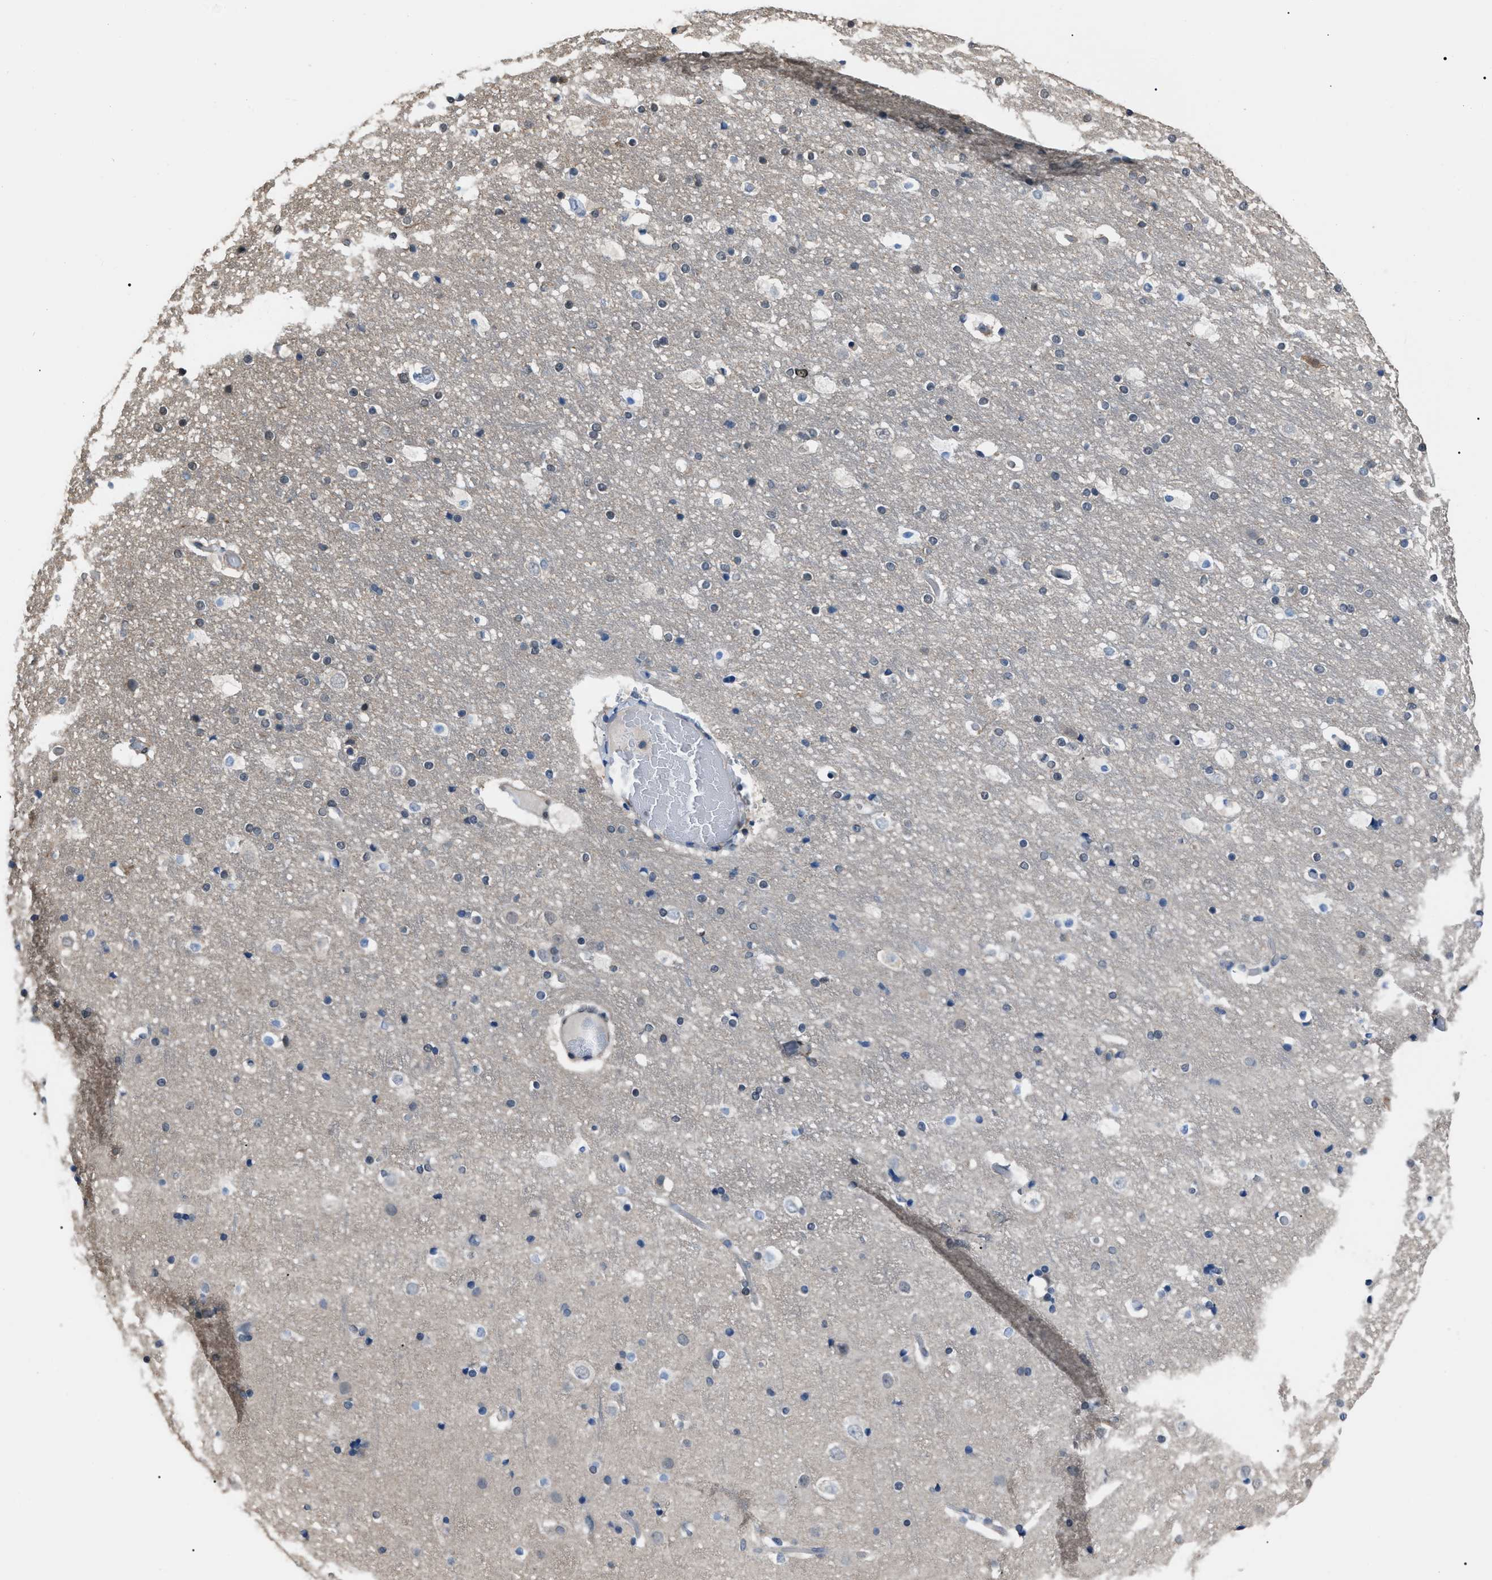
{"staining": {"intensity": "negative", "quantity": "none", "location": "none"}, "tissue": "cerebral cortex", "cell_type": "Endothelial cells", "image_type": "normal", "snomed": [{"axis": "morphology", "description": "Normal tissue, NOS"}, {"axis": "topography", "description": "Cerebral cortex"}], "caption": "Histopathology image shows no significant protein expression in endothelial cells of unremarkable cerebral cortex.", "gene": "PDCD5", "patient": {"sex": "male", "age": 57}}